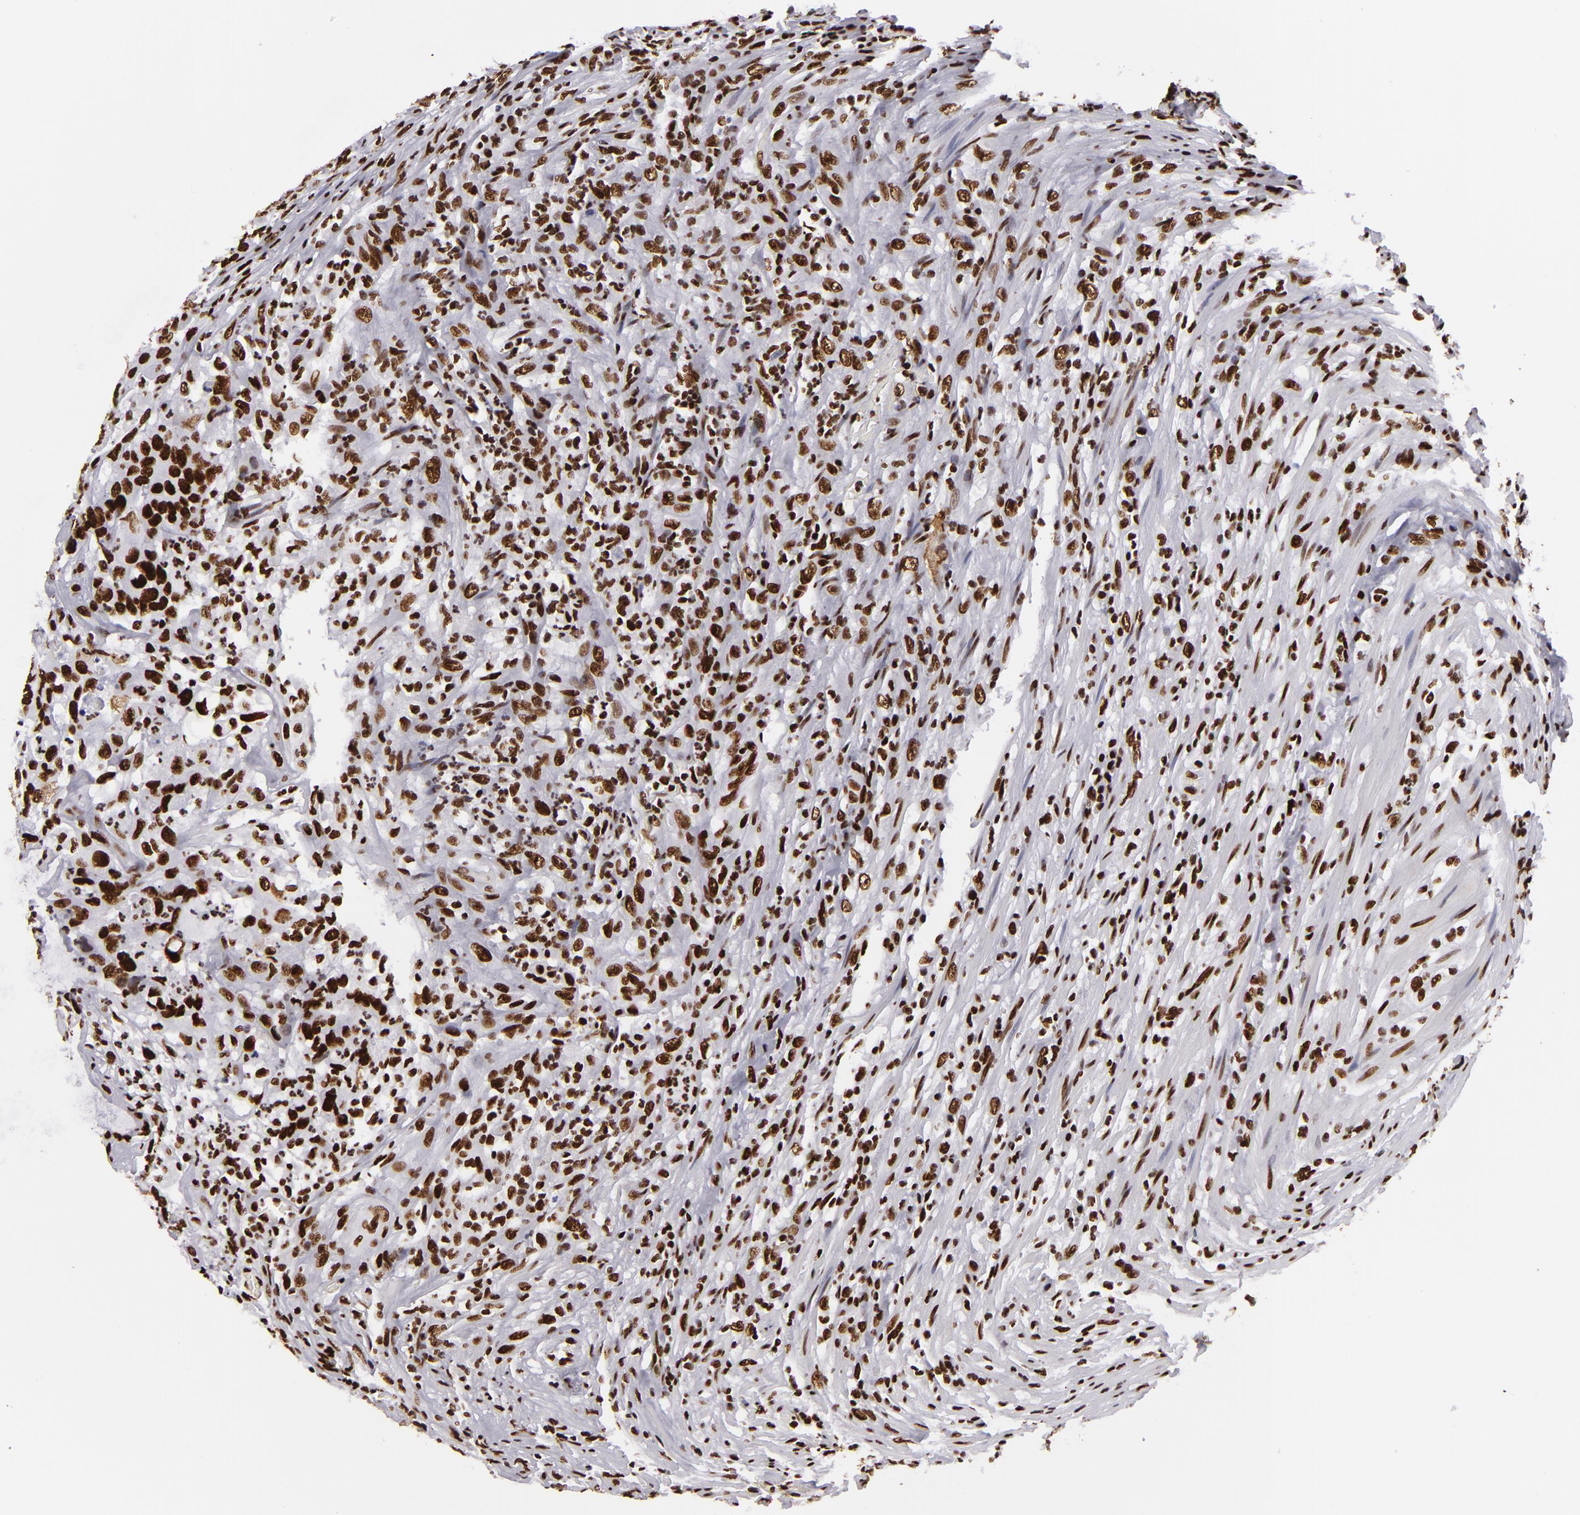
{"staining": {"intensity": "strong", "quantity": ">75%", "location": "nuclear"}, "tissue": "colorectal cancer", "cell_type": "Tumor cells", "image_type": "cancer", "snomed": [{"axis": "morphology", "description": "Adenocarcinoma, NOS"}, {"axis": "topography", "description": "Colon"}], "caption": "Colorectal cancer tissue shows strong nuclear positivity in about >75% of tumor cells, visualized by immunohistochemistry.", "gene": "SAFB", "patient": {"sex": "male", "age": 54}}